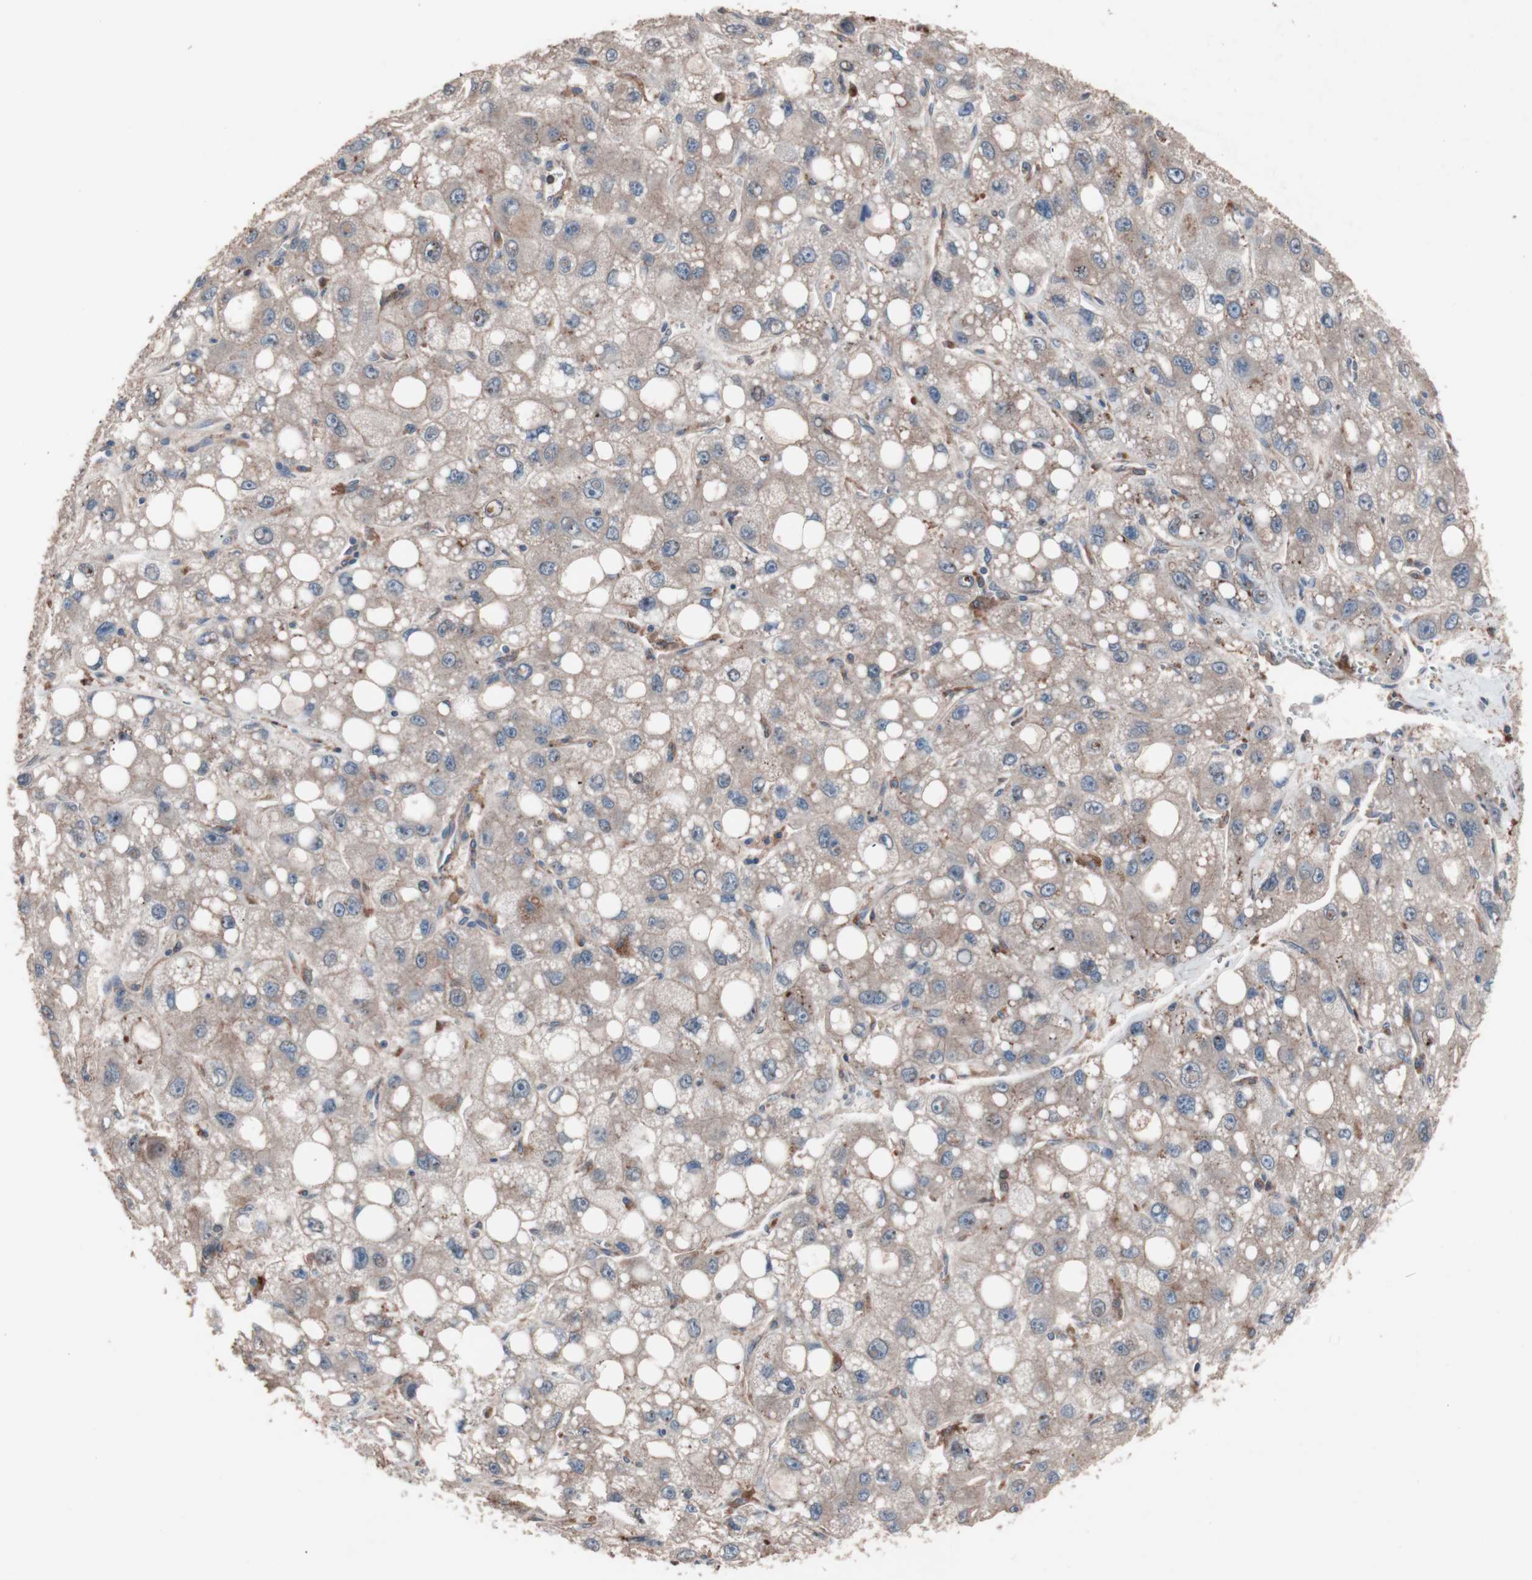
{"staining": {"intensity": "weak", "quantity": "25%-75%", "location": "cytoplasmic/membranous"}, "tissue": "liver cancer", "cell_type": "Tumor cells", "image_type": "cancer", "snomed": [{"axis": "morphology", "description": "Carcinoma, Hepatocellular, NOS"}, {"axis": "topography", "description": "Liver"}], "caption": "About 25%-75% of tumor cells in liver cancer (hepatocellular carcinoma) demonstrate weak cytoplasmic/membranous protein staining as visualized by brown immunohistochemical staining.", "gene": "ATG7", "patient": {"sex": "male", "age": 55}}